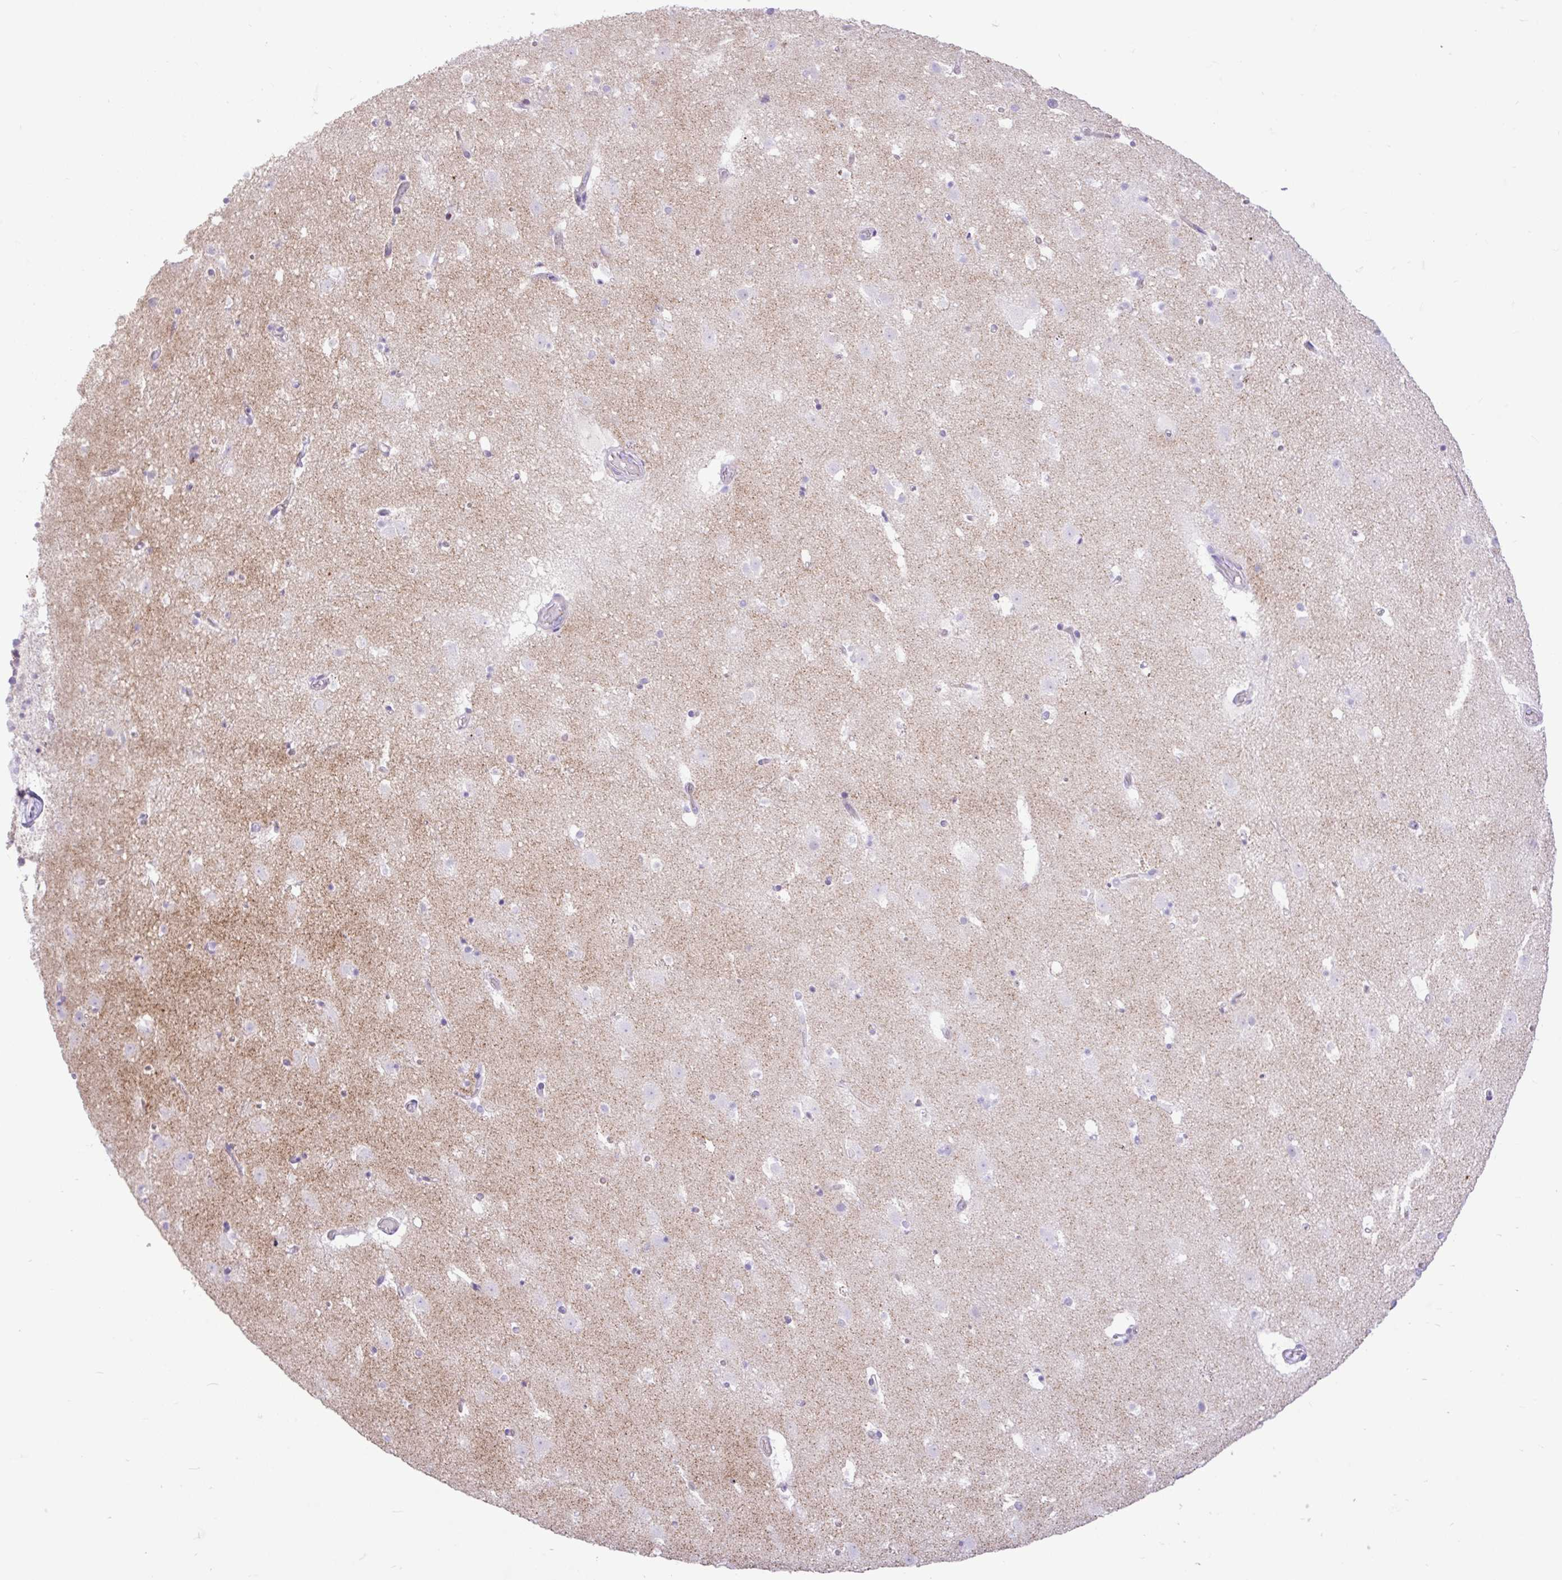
{"staining": {"intensity": "negative", "quantity": "none", "location": "none"}, "tissue": "caudate", "cell_type": "Glial cells", "image_type": "normal", "snomed": [{"axis": "morphology", "description": "Normal tissue, NOS"}, {"axis": "topography", "description": "Lateral ventricle wall"}], "caption": "Glial cells are negative for brown protein staining in benign caudate. Brightfield microscopy of immunohistochemistry (IHC) stained with DAB (3,3'-diaminobenzidine) (brown) and hematoxylin (blue), captured at high magnification.", "gene": "ZNF101", "patient": {"sex": "male", "age": 37}}